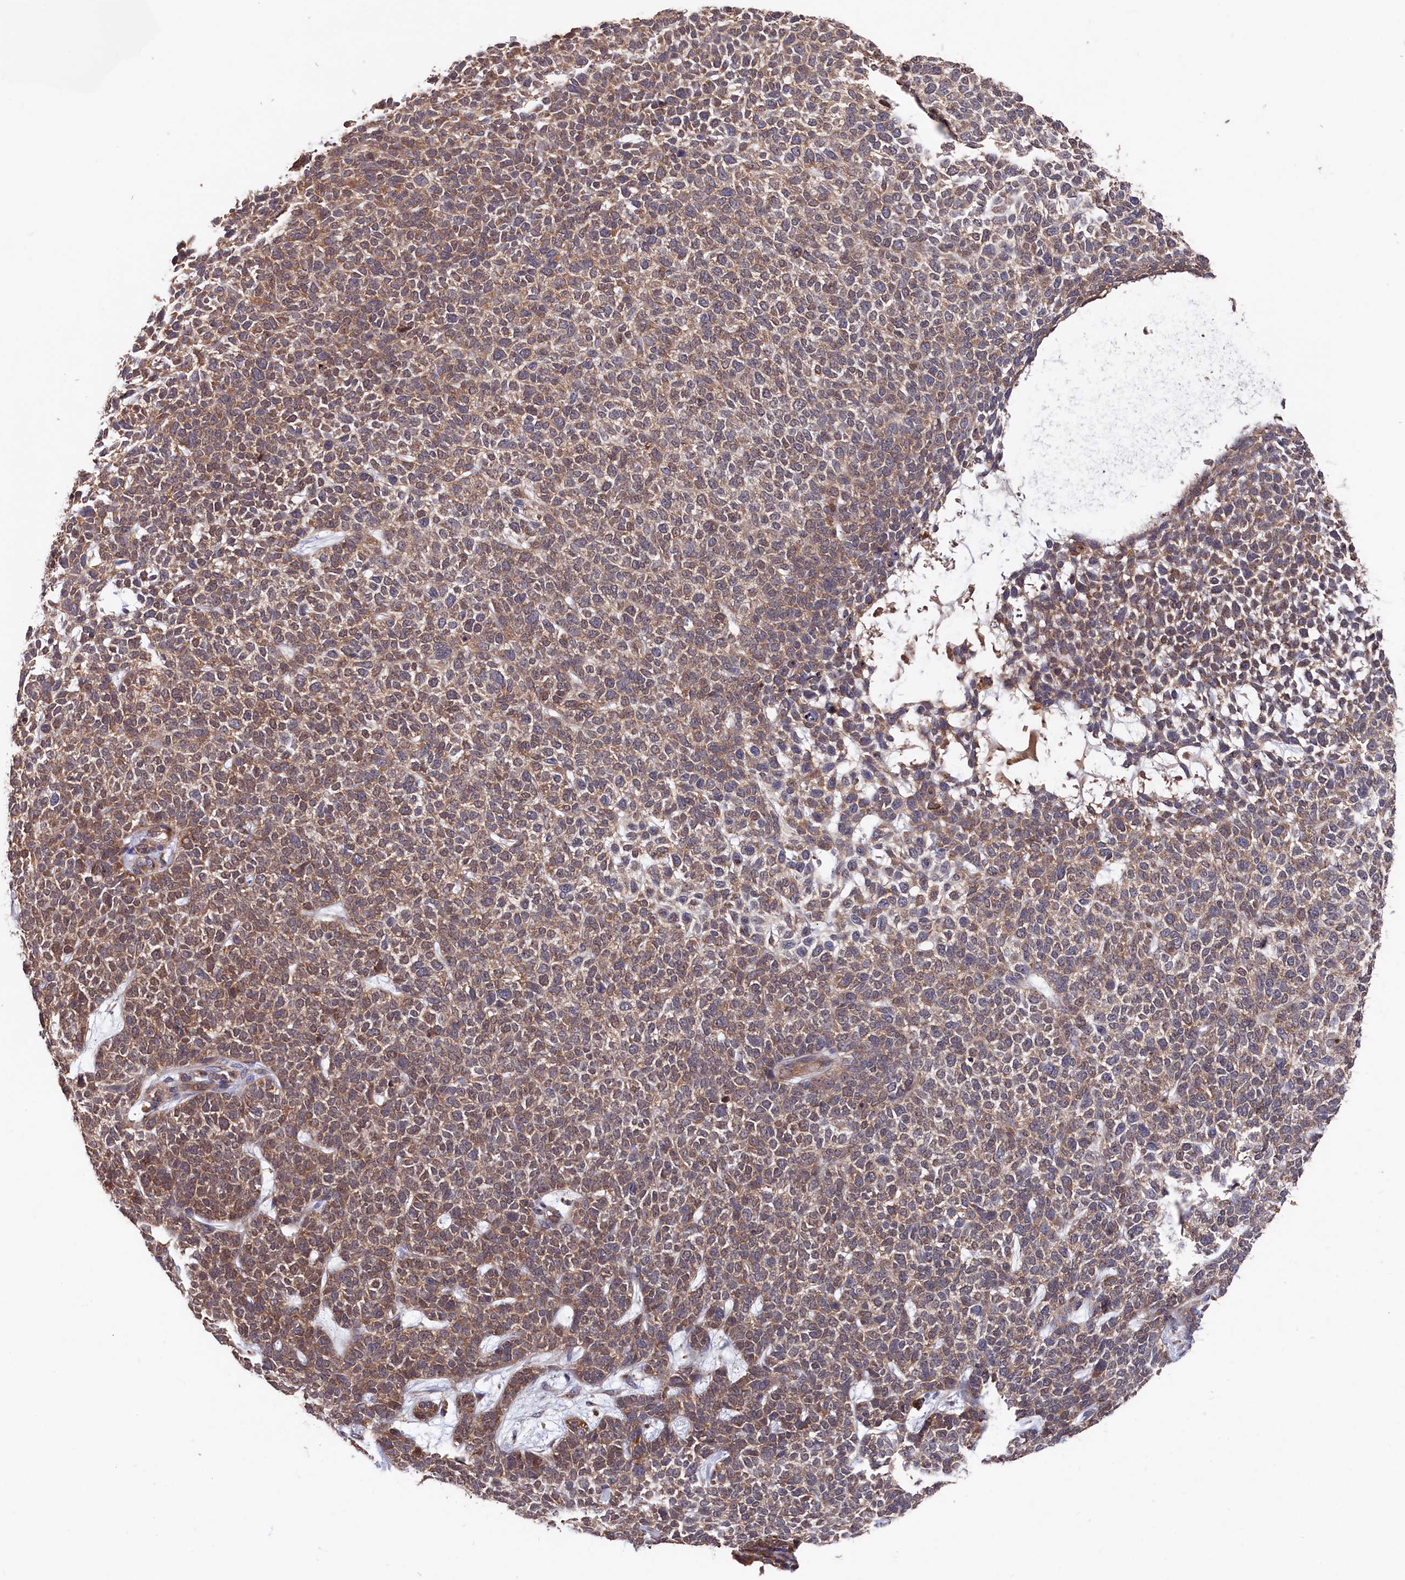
{"staining": {"intensity": "moderate", "quantity": ">75%", "location": "cytoplasmic/membranous"}, "tissue": "skin cancer", "cell_type": "Tumor cells", "image_type": "cancer", "snomed": [{"axis": "morphology", "description": "Basal cell carcinoma"}, {"axis": "topography", "description": "Skin"}], "caption": "A brown stain highlights moderate cytoplasmic/membranous positivity of a protein in skin cancer tumor cells. (DAB (3,3'-diaminobenzidine) IHC with brightfield microscopy, high magnification).", "gene": "SLC12A4", "patient": {"sex": "female", "age": 84}}